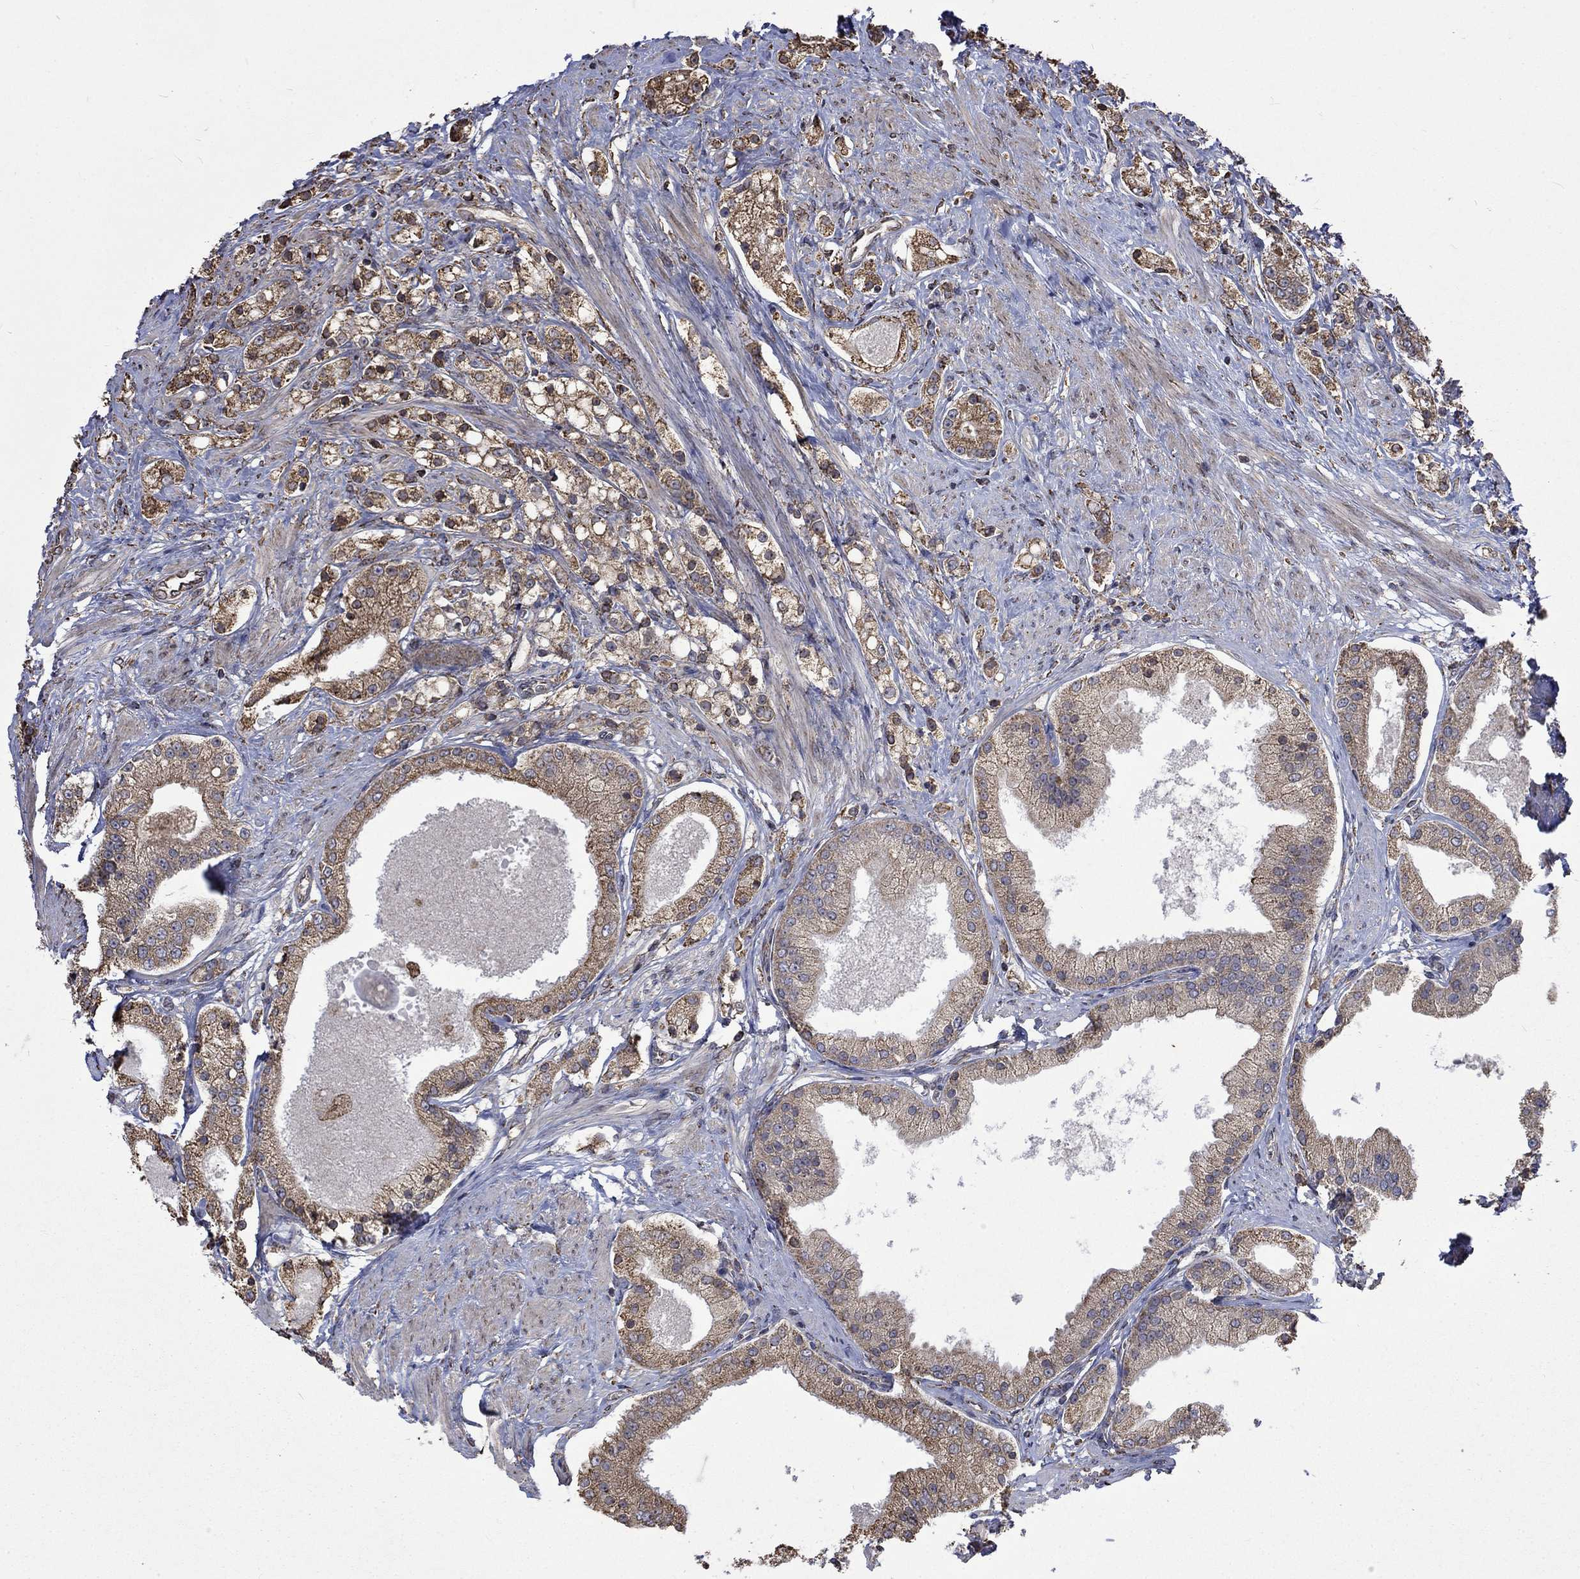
{"staining": {"intensity": "moderate", "quantity": ">75%", "location": "cytoplasmic/membranous"}, "tissue": "prostate cancer", "cell_type": "Tumor cells", "image_type": "cancer", "snomed": [{"axis": "morphology", "description": "Adenocarcinoma, NOS"}, {"axis": "topography", "description": "Prostate and seminal vesicle, NOS"}, {"axis": "topography", "description": "Prostate"}], "caption": "Protein analysis of adenocarcinoma (prostate) tissue exhibits moderate cytoplasmic/membranous positivity in approximately >75% of tumor cells. The staining is performed using DAB (3,3'-diaminobenzidine) brown chromogen to label protein expression. The nuclei are counter-stained blue using hematoxylin.", "gene": "ESRRA", "patient": {"sex": "male", "age": 67}}